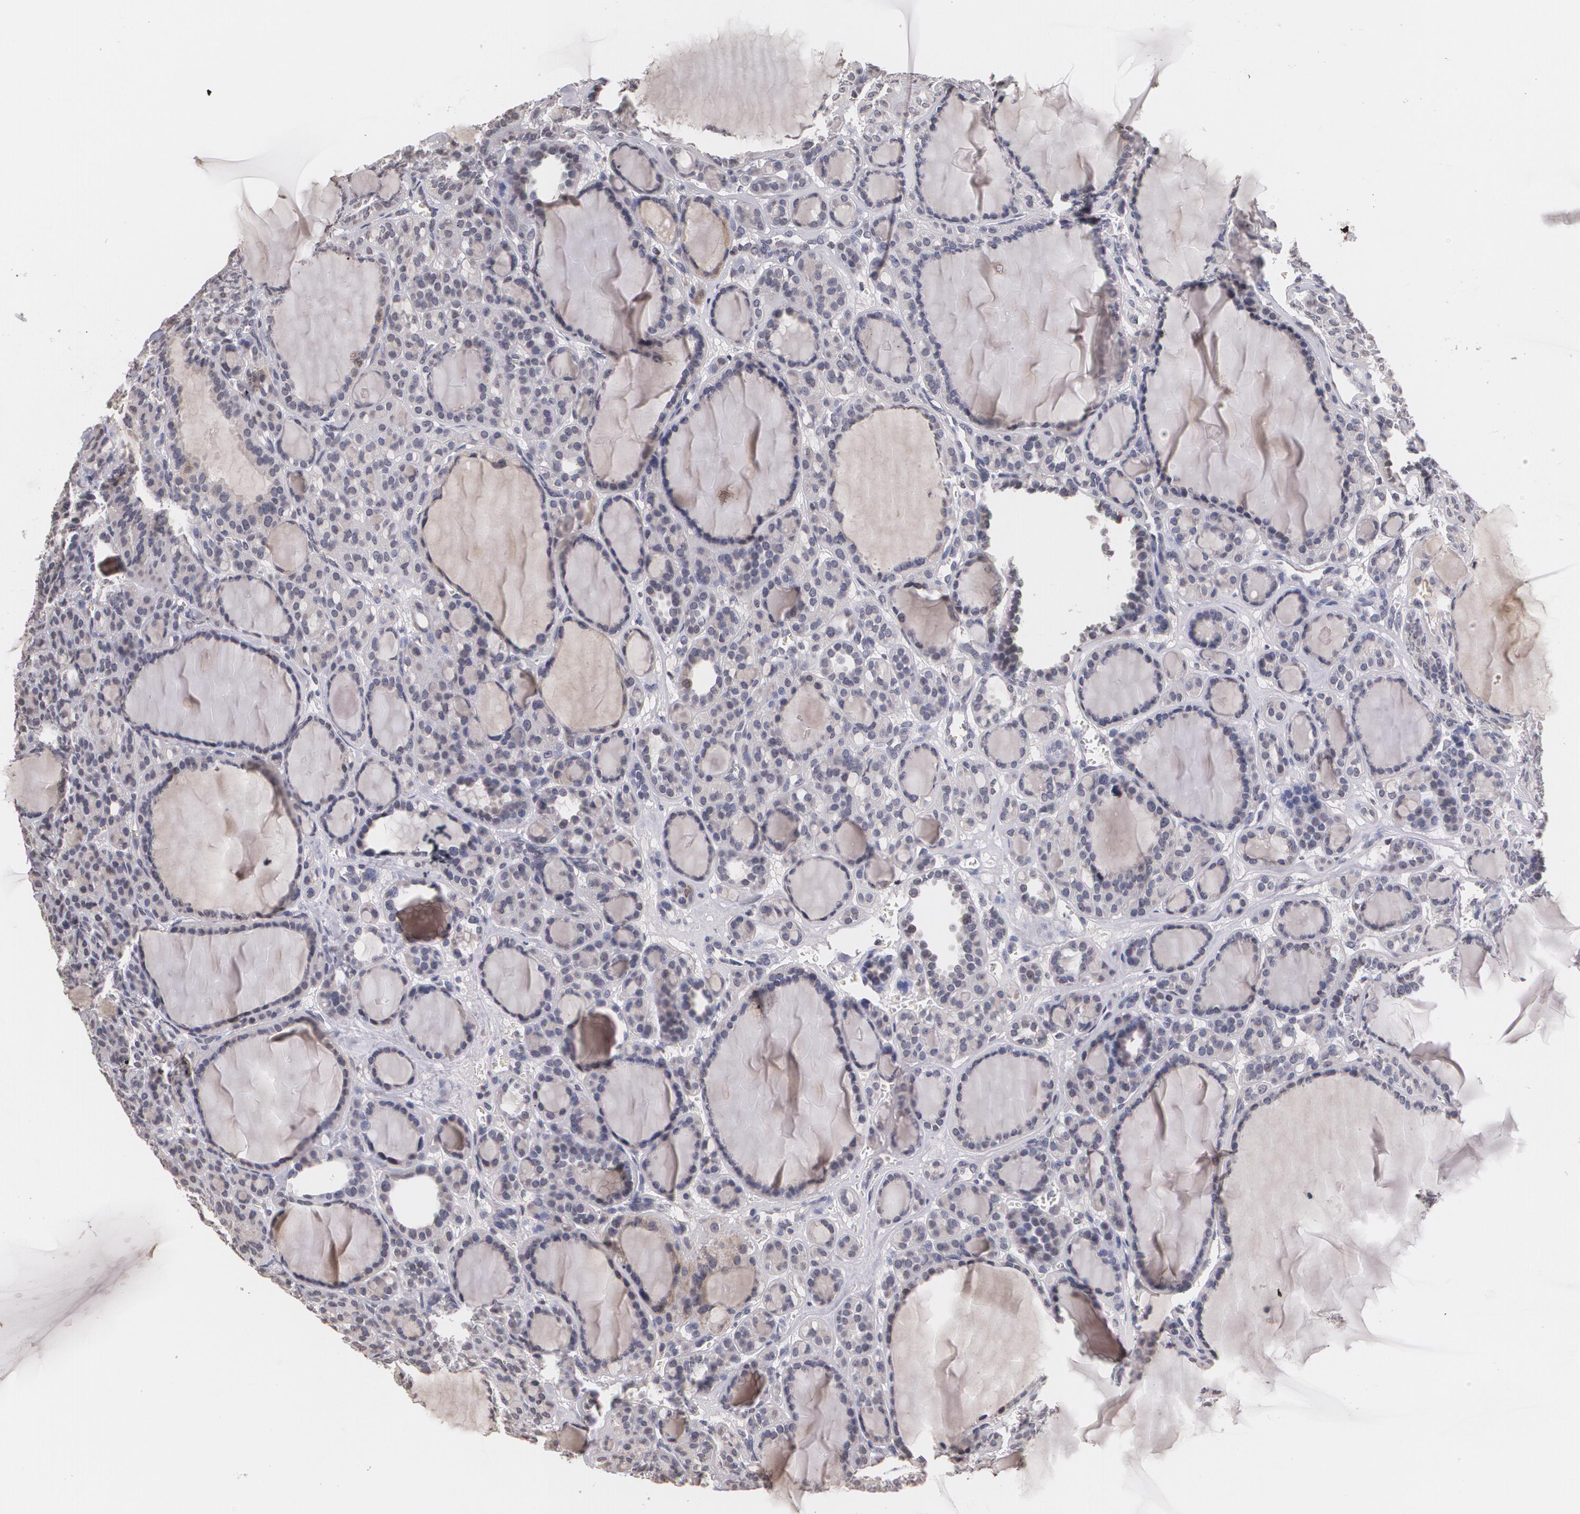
{"staining": {"intensity": "negative", "quantity": "none", "location": "none"}, "tissue": "thyroid cancer", "cell_type": "Tumor cells", "image_type": "cancer", "snomed": [{"axis": "morphology", "description": "Follicular adenoma carcinoma, NOS"}, {"axis": "topography", "description": "Thyroid gland"}], "caption": "This histopathology image is of follicular adenoma carcinoma (thyroid) stained with immunohistochemistry (IHC) to label a protein in brown with the nuclei are counter-stained blue. There is no expression in tumor cells.", "gene": "THRB", "patient": {"sex": "female", "age": 71}}